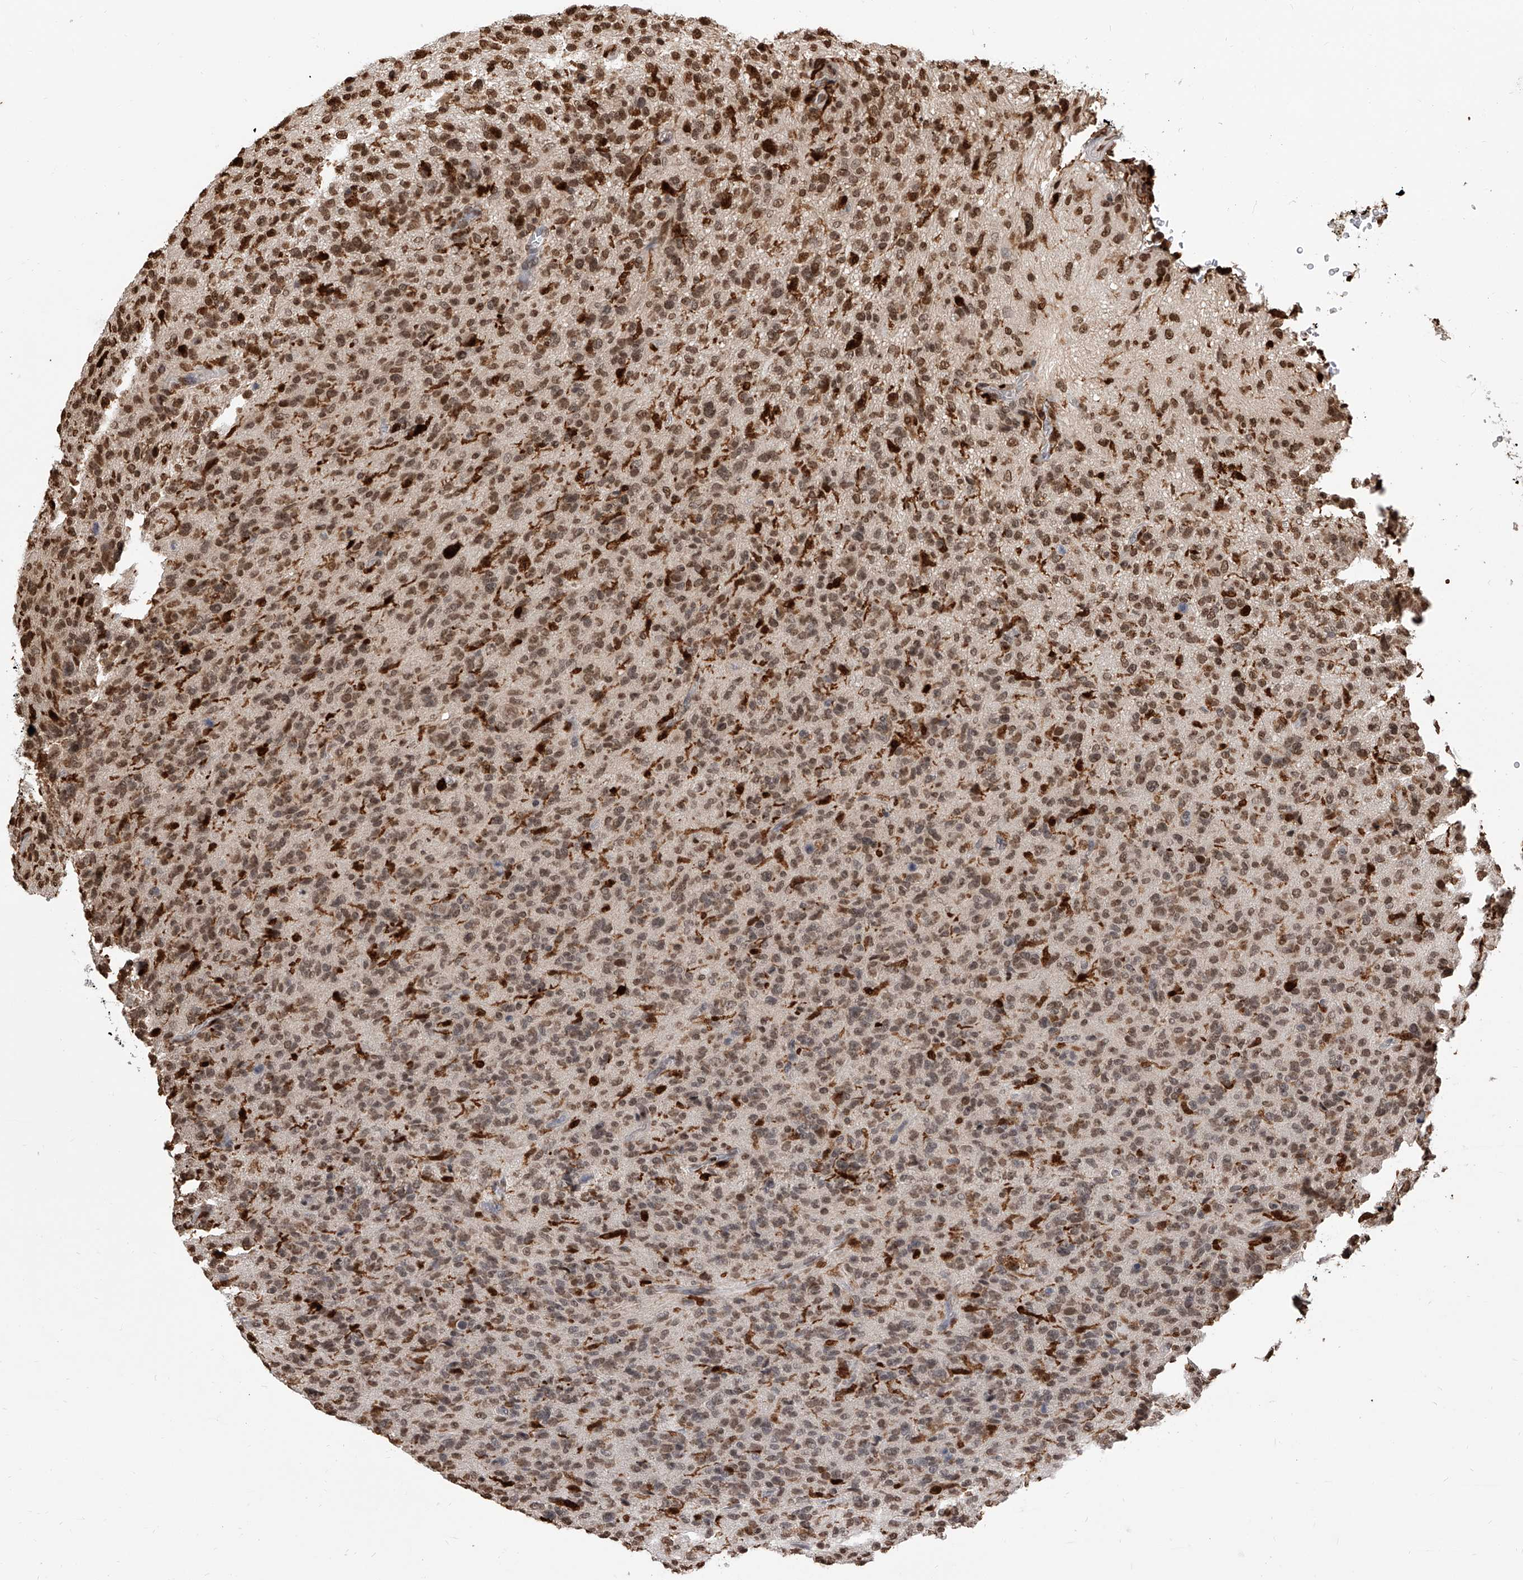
{"staining": {"intensity": "moderate", "quantity": ">75%", "location": "nuclear"}, "tissue": "glioma", "cell_type": "Tumor cells", "image_type": "cancer", "snomed": [{"axis": "morphology", "description": "Glioma, malignant, High grade"}, {"axis": "topography", "description": "Brain"}], "caption": "Protein positivity by IHC exhibits moderate nuclear expression in approximately >75% of tumor cells in malignant glioma (high-grade).", "gene": "CFAP410", "patient": {"sex": "female", "age": 59}}